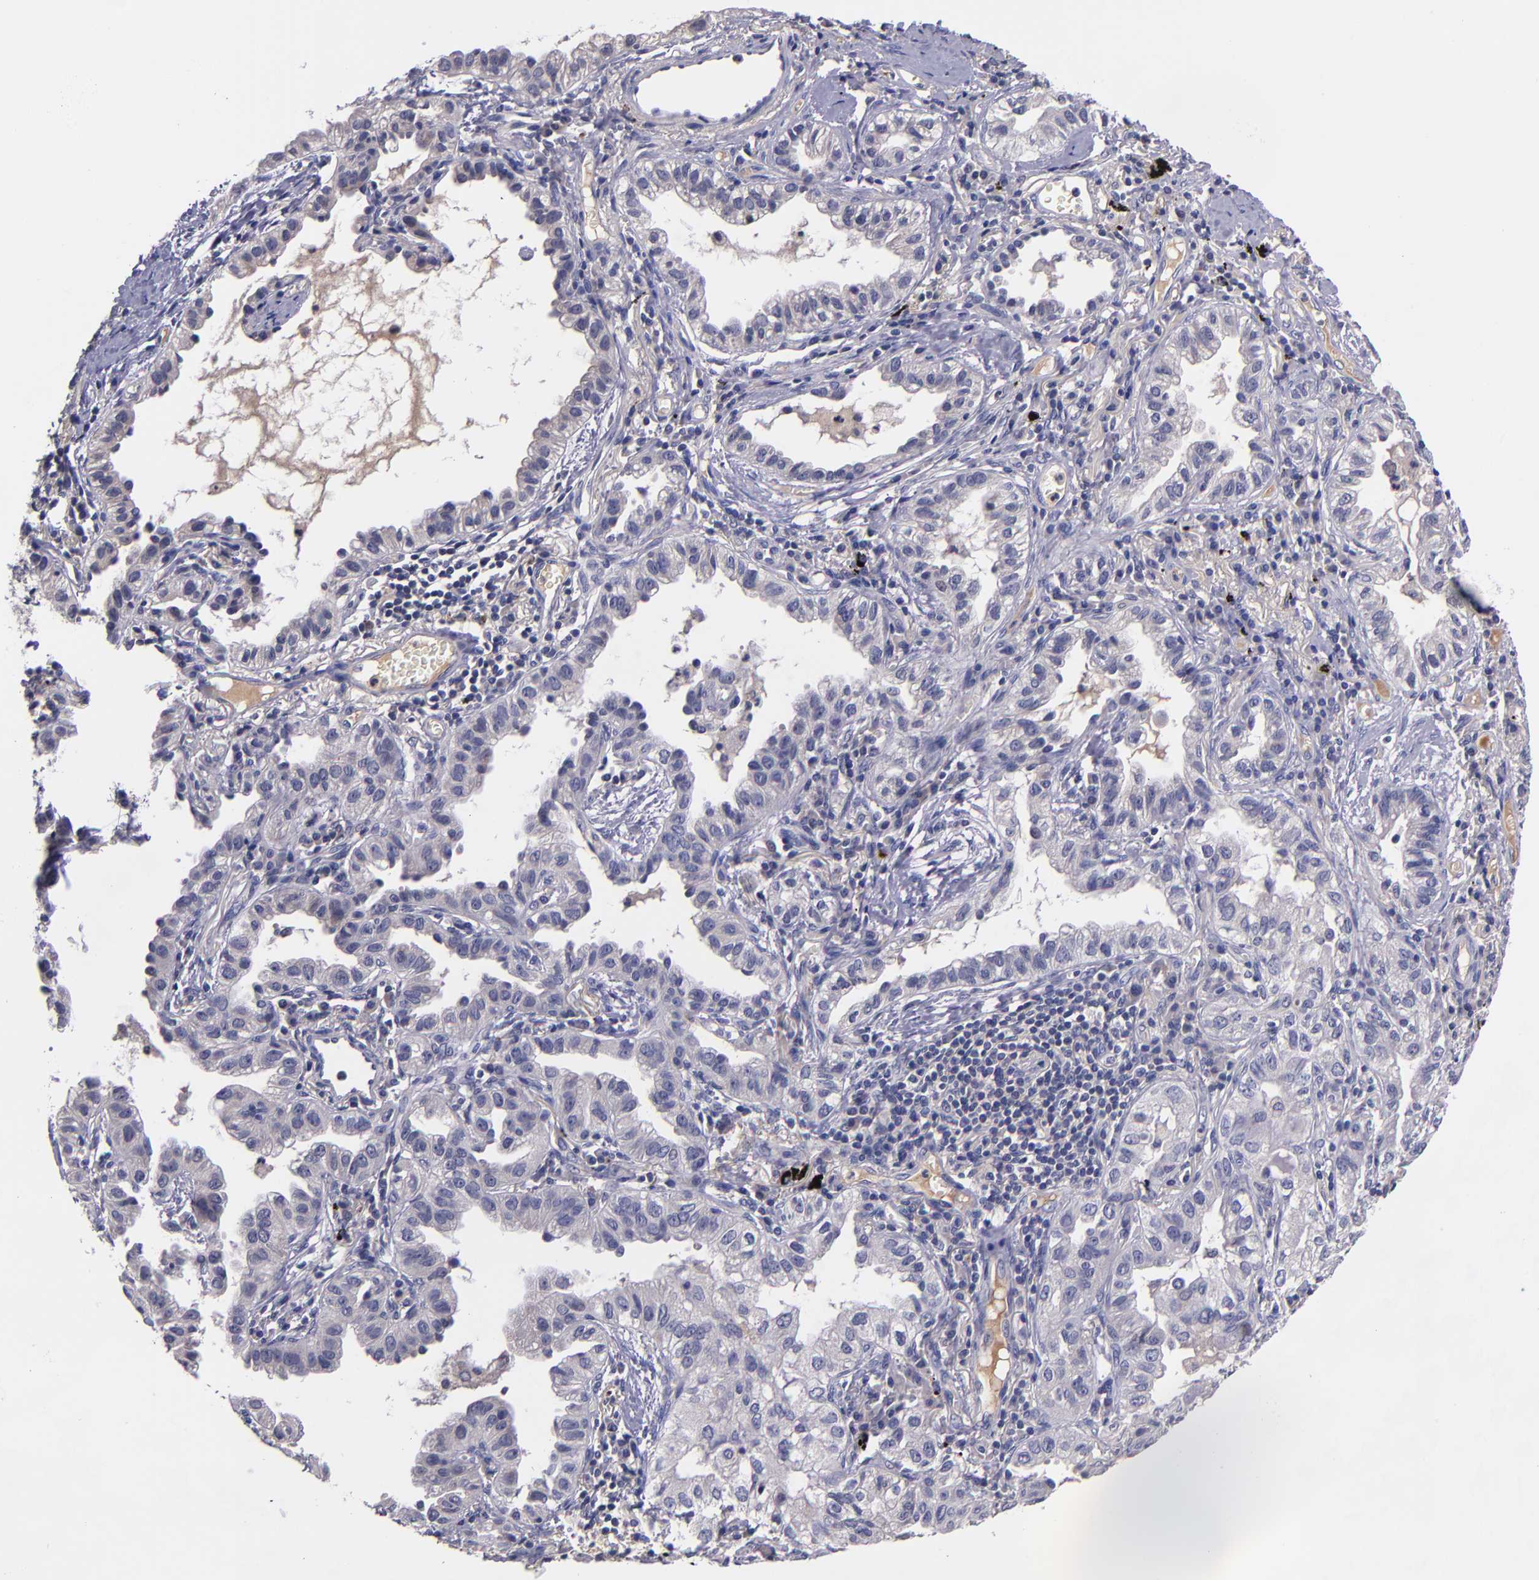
{"staining": {"intensity": "negative", "quantity": "none", "location": "none"}, "tissue": "lung cancer", "cell_type": "Tumor cells", "image_type": "cancer", "snomed": [{"axis": "morphology", "description": "Adenocarcinoma, NOS"}, {"axis": "topography", "description": "Lung"}], "caption": "Immunohistochemistry (IHC) micrograph of adenocarcinoma (lung) stained for a protein (brown), which displays no positivity in tumor cells.", "gene": "RBP4", "patient": {"sex": "female", "age": 50}}